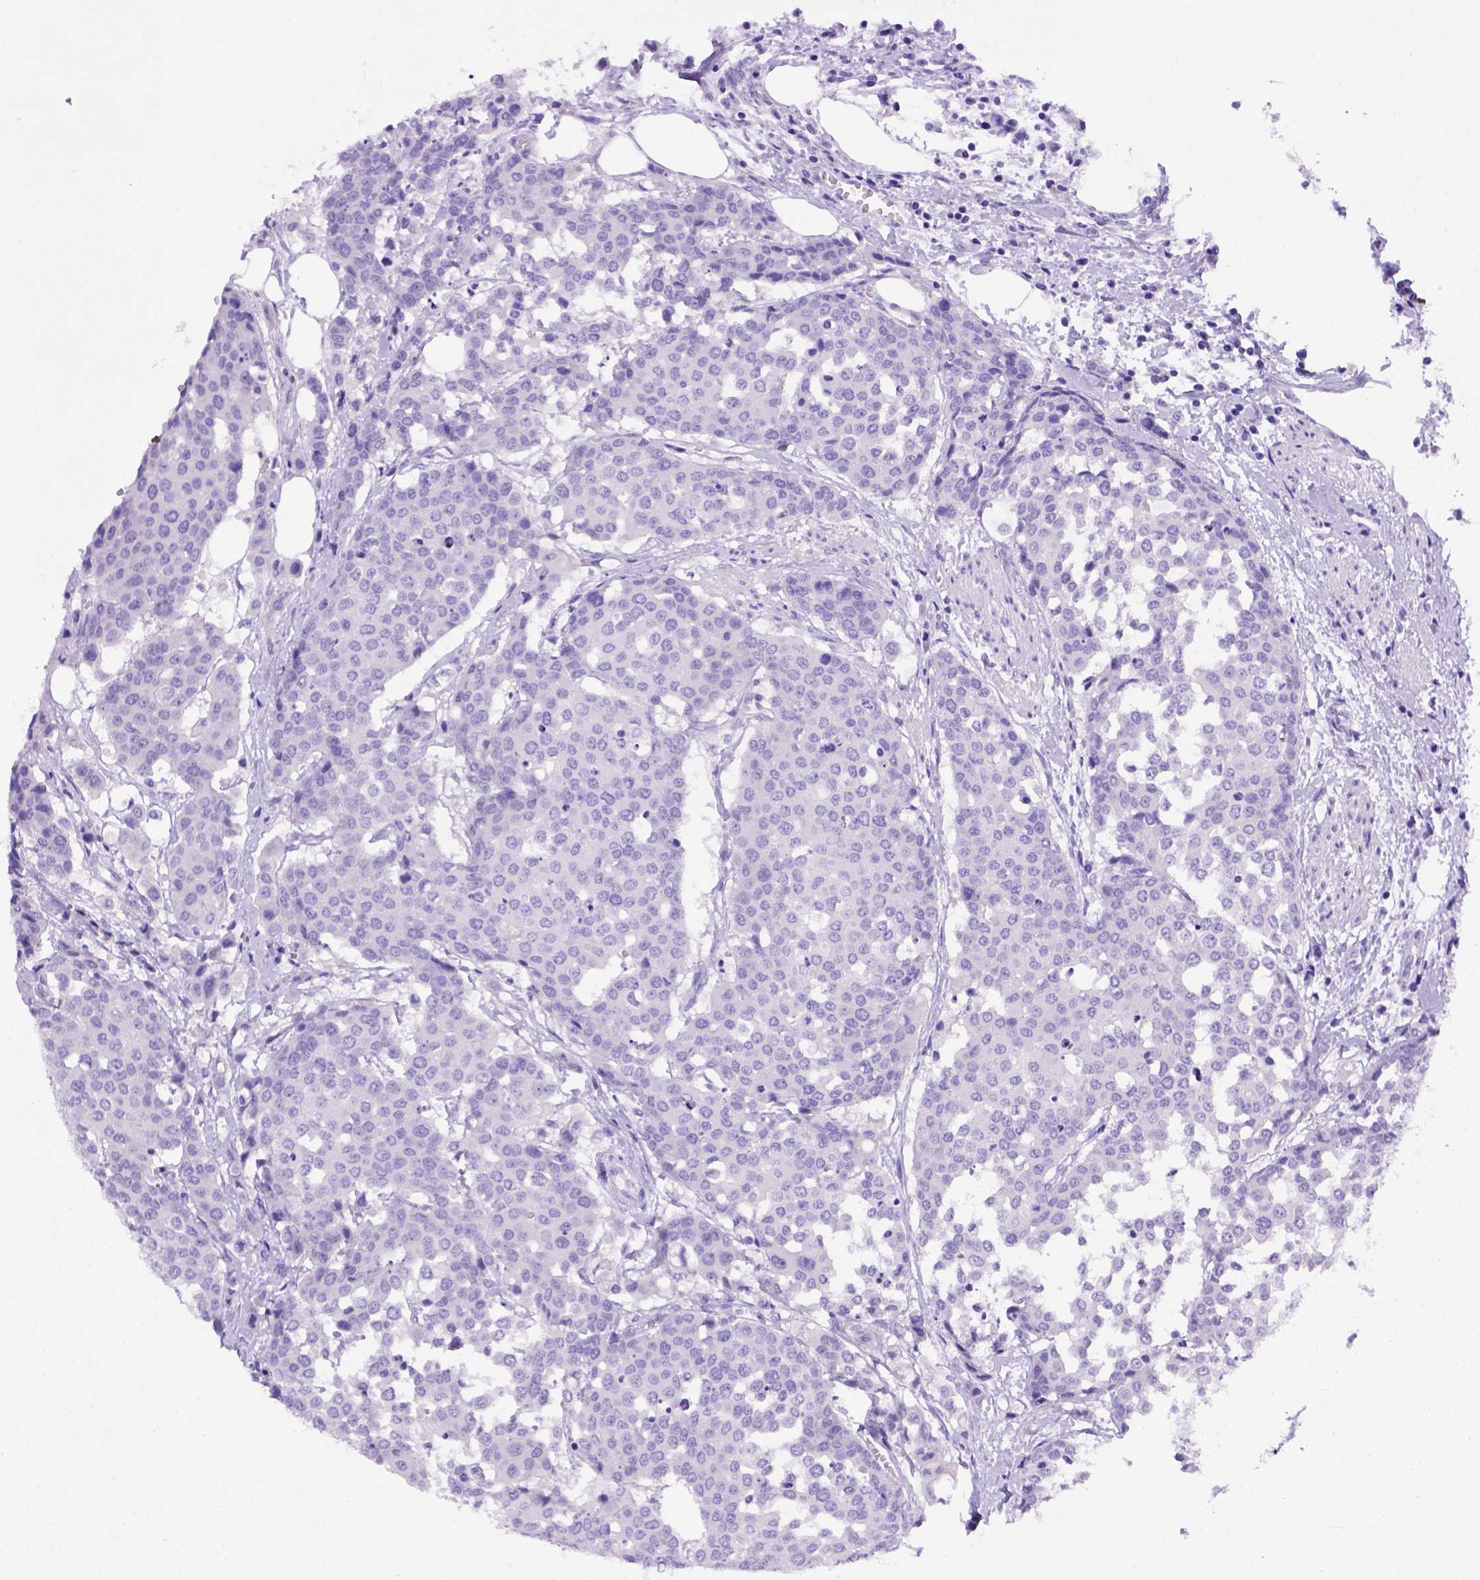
{"staining": {"intensity": "negative", "quantity": "none", "location": "none"}, "tissue": "carcinoid", "cell_type": "Tumor cells", "image_type": "cancer", "snomed": [{"axis": "morphology", "description": "Carcinoid, malignant, NOS"}, {"axis": "topography", "description": "Colon"}], "caption": "Malignant carcinoid stained for a protein using immunohistochemistry (IHC) displays no staining tumor cells.", "gene": "PTGES", "patient": {"sex": "male", "age": 81}}